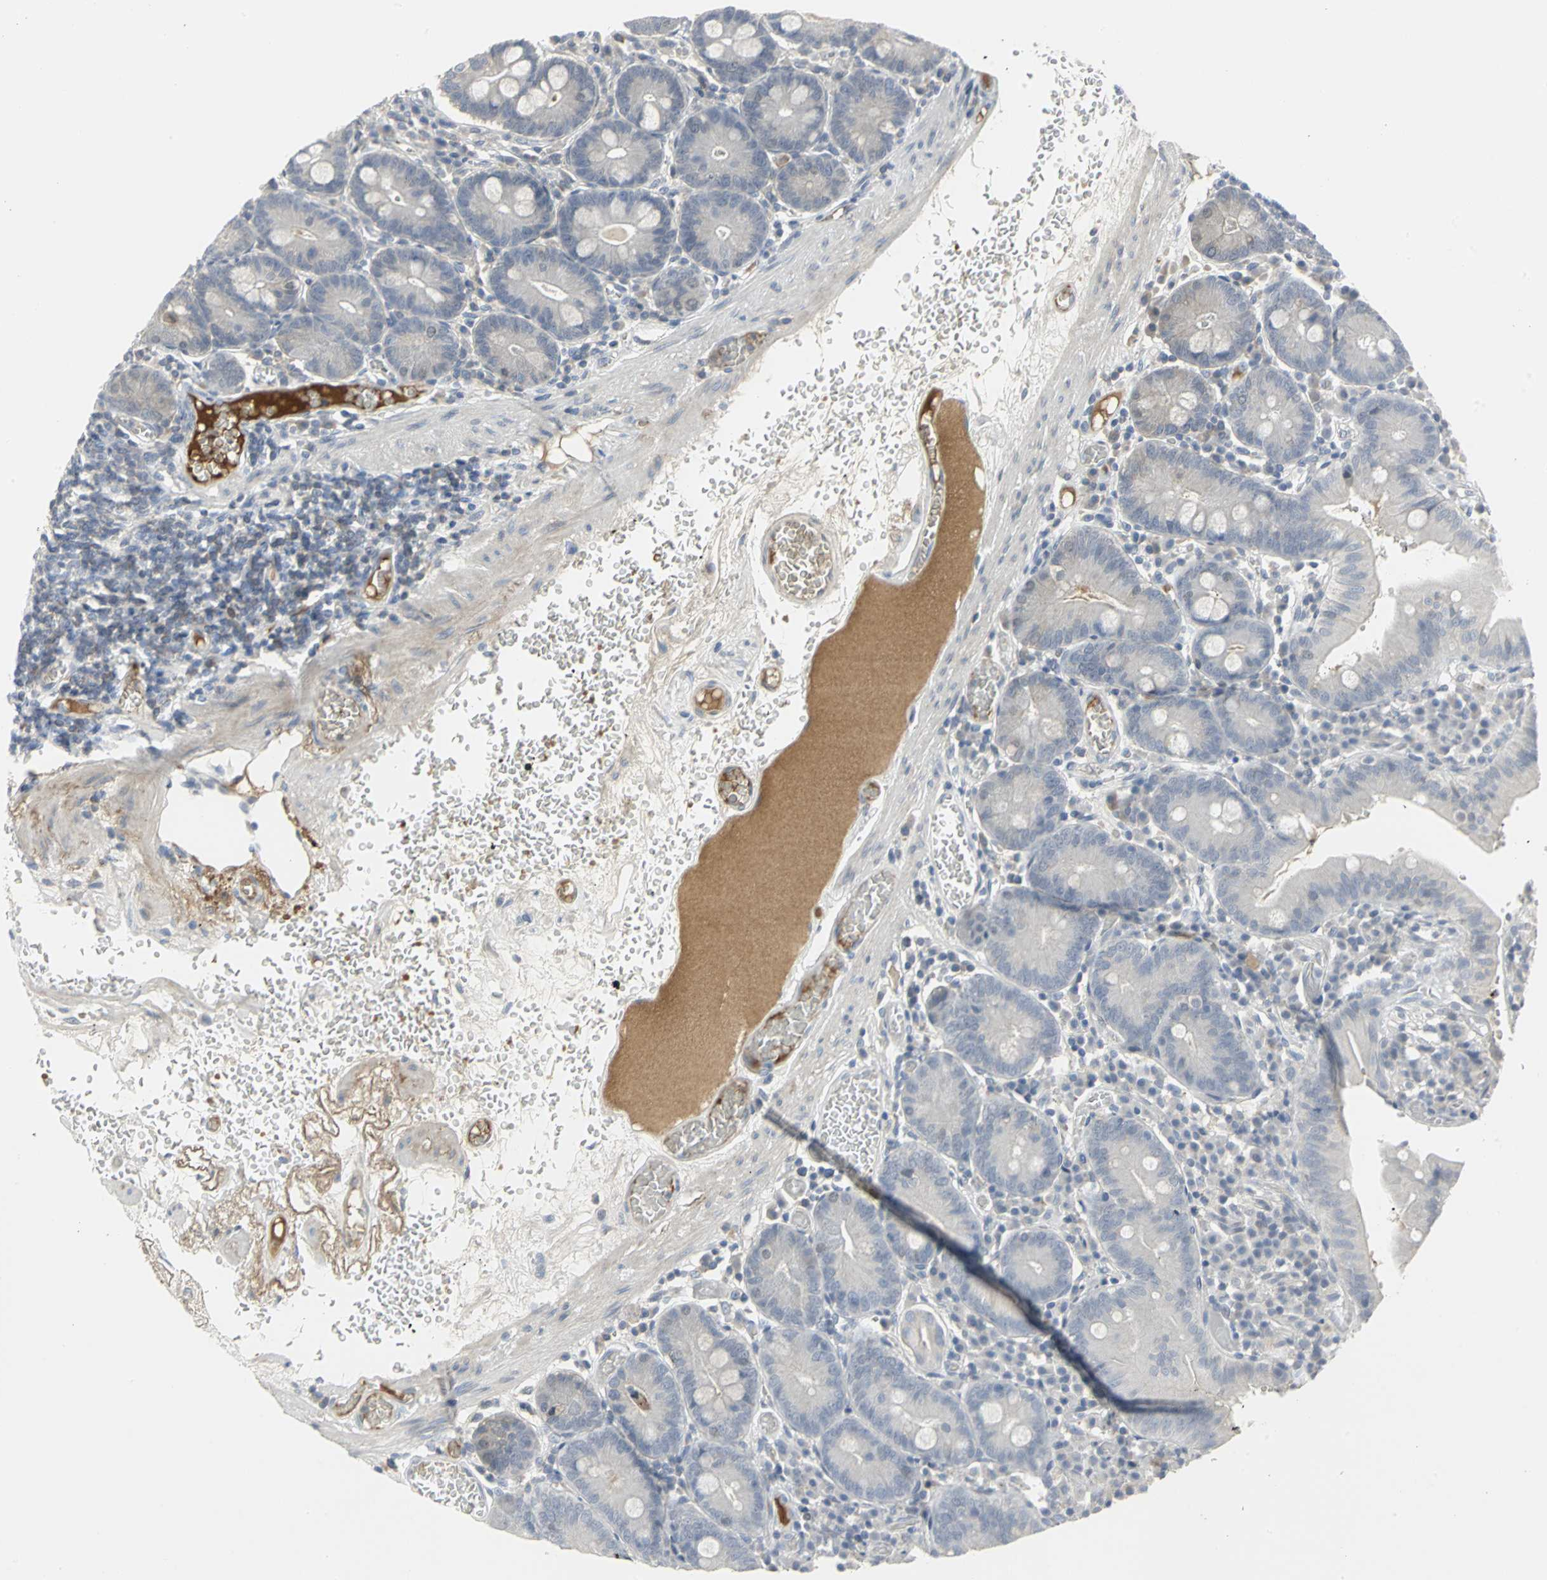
{"staining": {"intensity": "weak", "quantity": "25%-75%", "location": "cytoplasmic/membranous"}, "tissue": "small intestine", "cell_type": "Glandular cells", "image_type": "normal", "snomed": [{"axis": "morphology", "description": "Normal tissue, NOS"}, {"axis": "topography", "description": "Small intestine"}], "caption": "Unremarkable small intestine was stained to show a protein in brown. There is low levels of weak cytoplasmic/membranous expression in approximately 25%-75% of glandular cells. (DAB (3,3'-diaminobenzidine) IHC with brightfield microscopy, high magnification).", "gene": "ZIC1", "patient": {"sex": "male", "age": 71}}